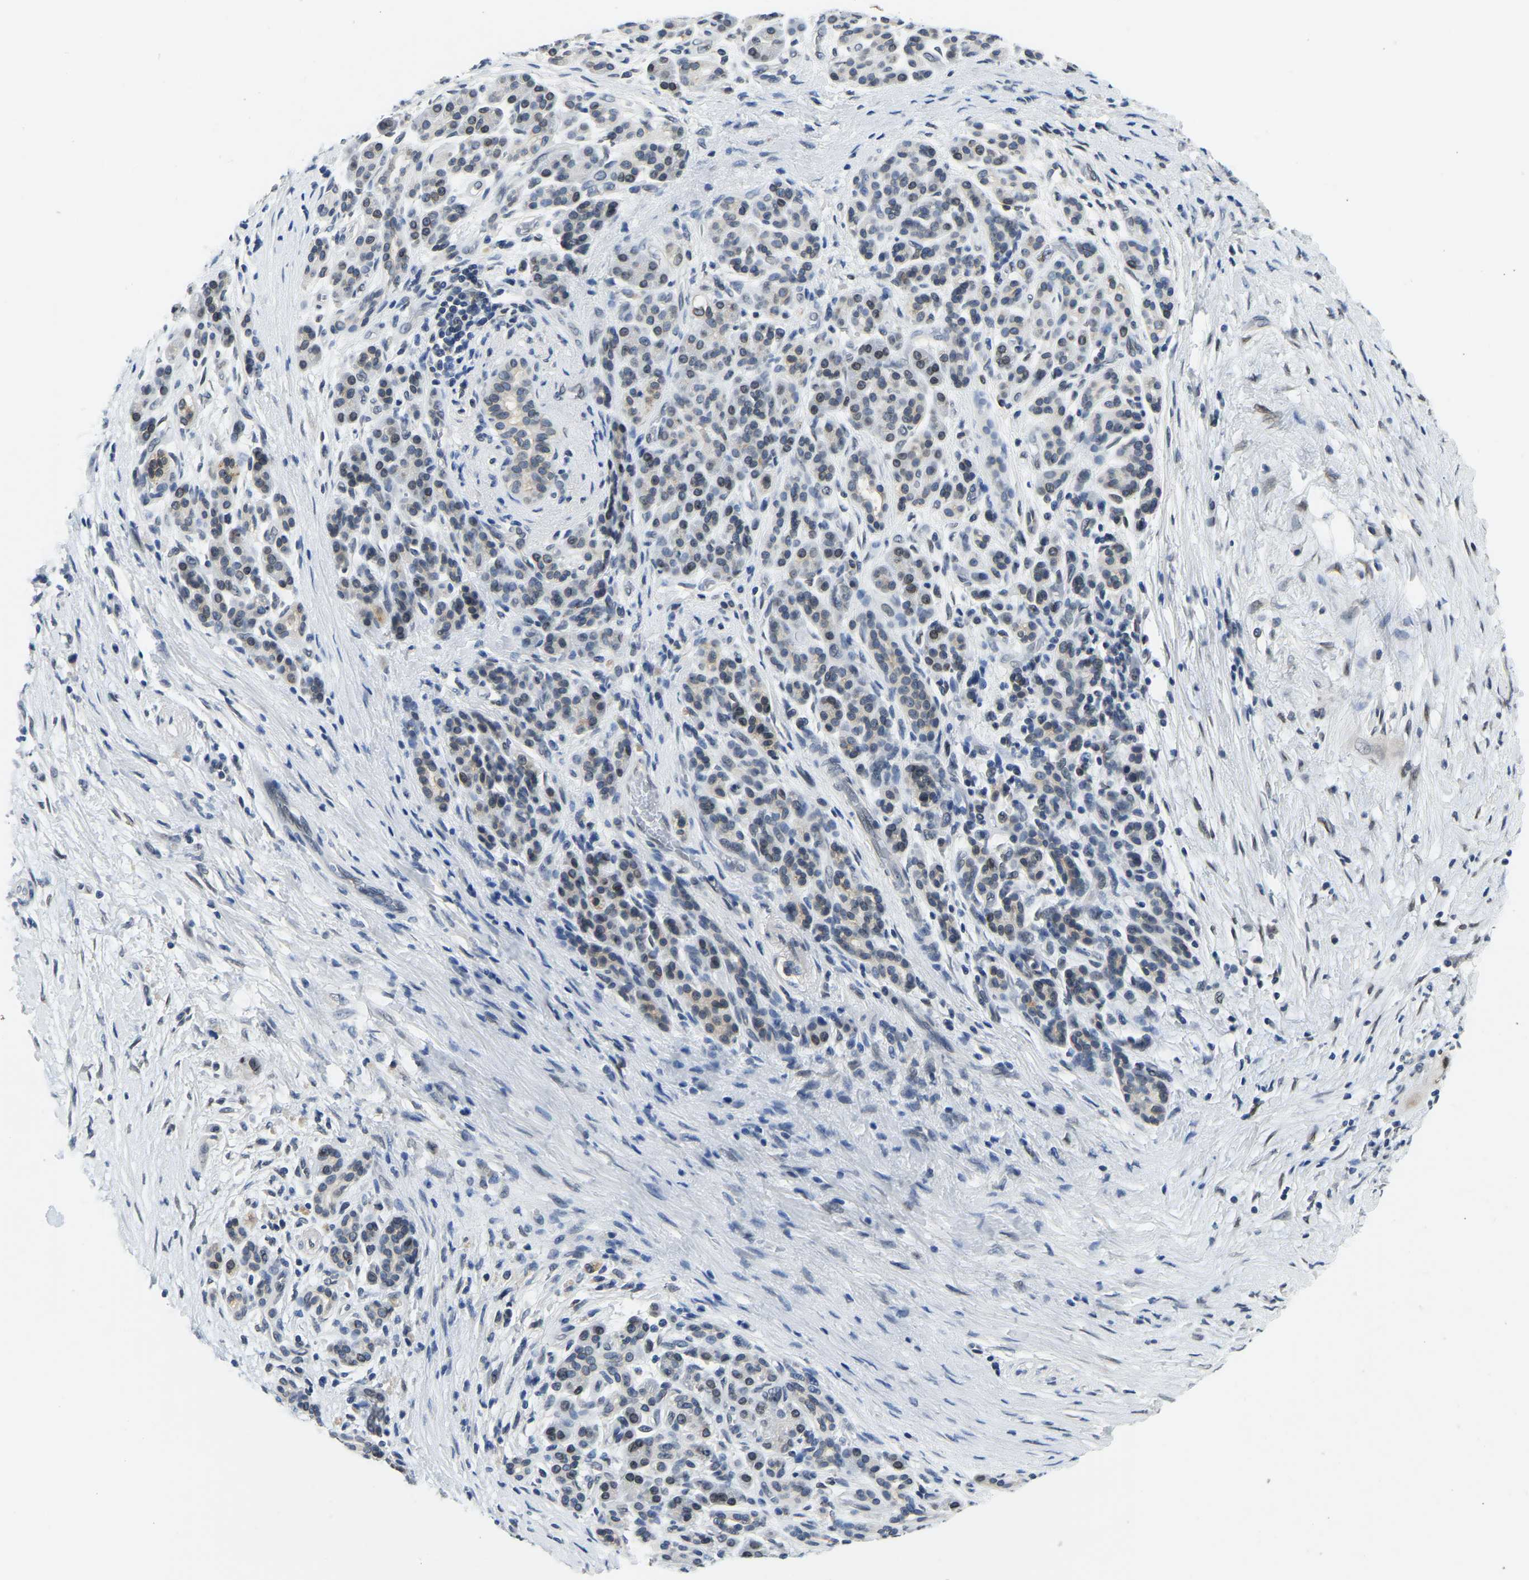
{"staining": {"intensity": "moderate", "quantity": "25%-75%", "location": "cytoplasmic/membranous,nuclear"}, "tissue": "pancreatic cancer", "cell_type": "Tumor cells", "image_type": "cancer", "snomed": [{"axis": "morphology", "description": "Adenocarcinoma, NOS"}, {"axis": "topography", "description": "Pancreas"}], "caption": "Pancreatic adenocarcinoma stained with a brown dye shows moderate cytoplasmic/membranous and nuclear positive positivity in approximately 25%-75% of tumor cells.", "gene": "RANBP2", "patient": {"sex": "female", "age": 70}}